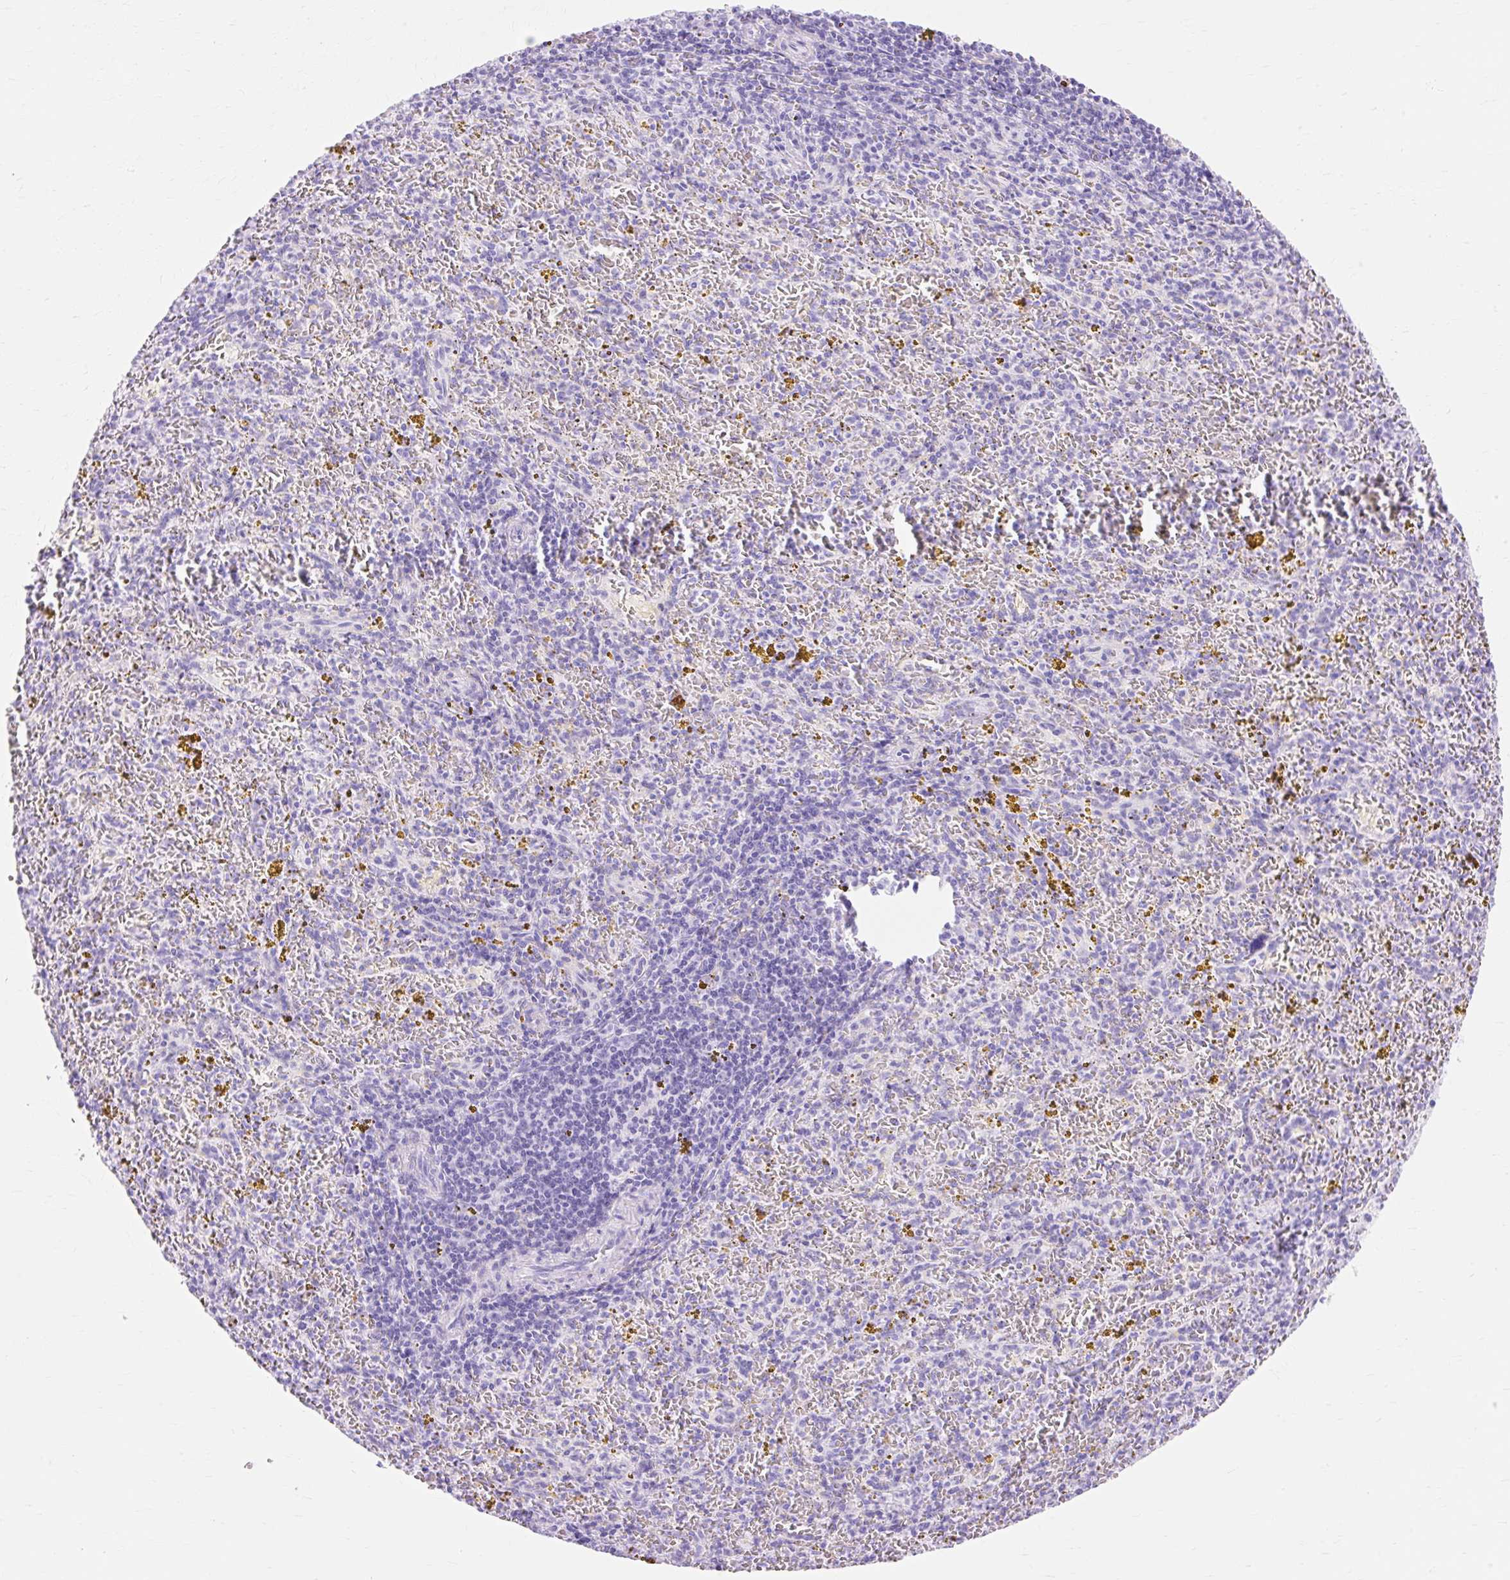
{"staining": {"intensity": "negative", "quantity": "none", "location": "none"}, "tissue": "spleen", "cell_type": "Cells in red pulp", "image_type": "normal", "snomed": [{"axis": "morphology", "description": "Normal tissue, NOS"}, {"axis": "topography", "description": "Spleen"}], "caption": "The micrograph reveals no significant positivity in cells in red pulp of spleen. (DAB (3,3'-diaminobenzidine) IHC visualized using brightfield microscopy, high magnification).", "gene": "MBP", "patient": {"sex": "male", "age": 57}}